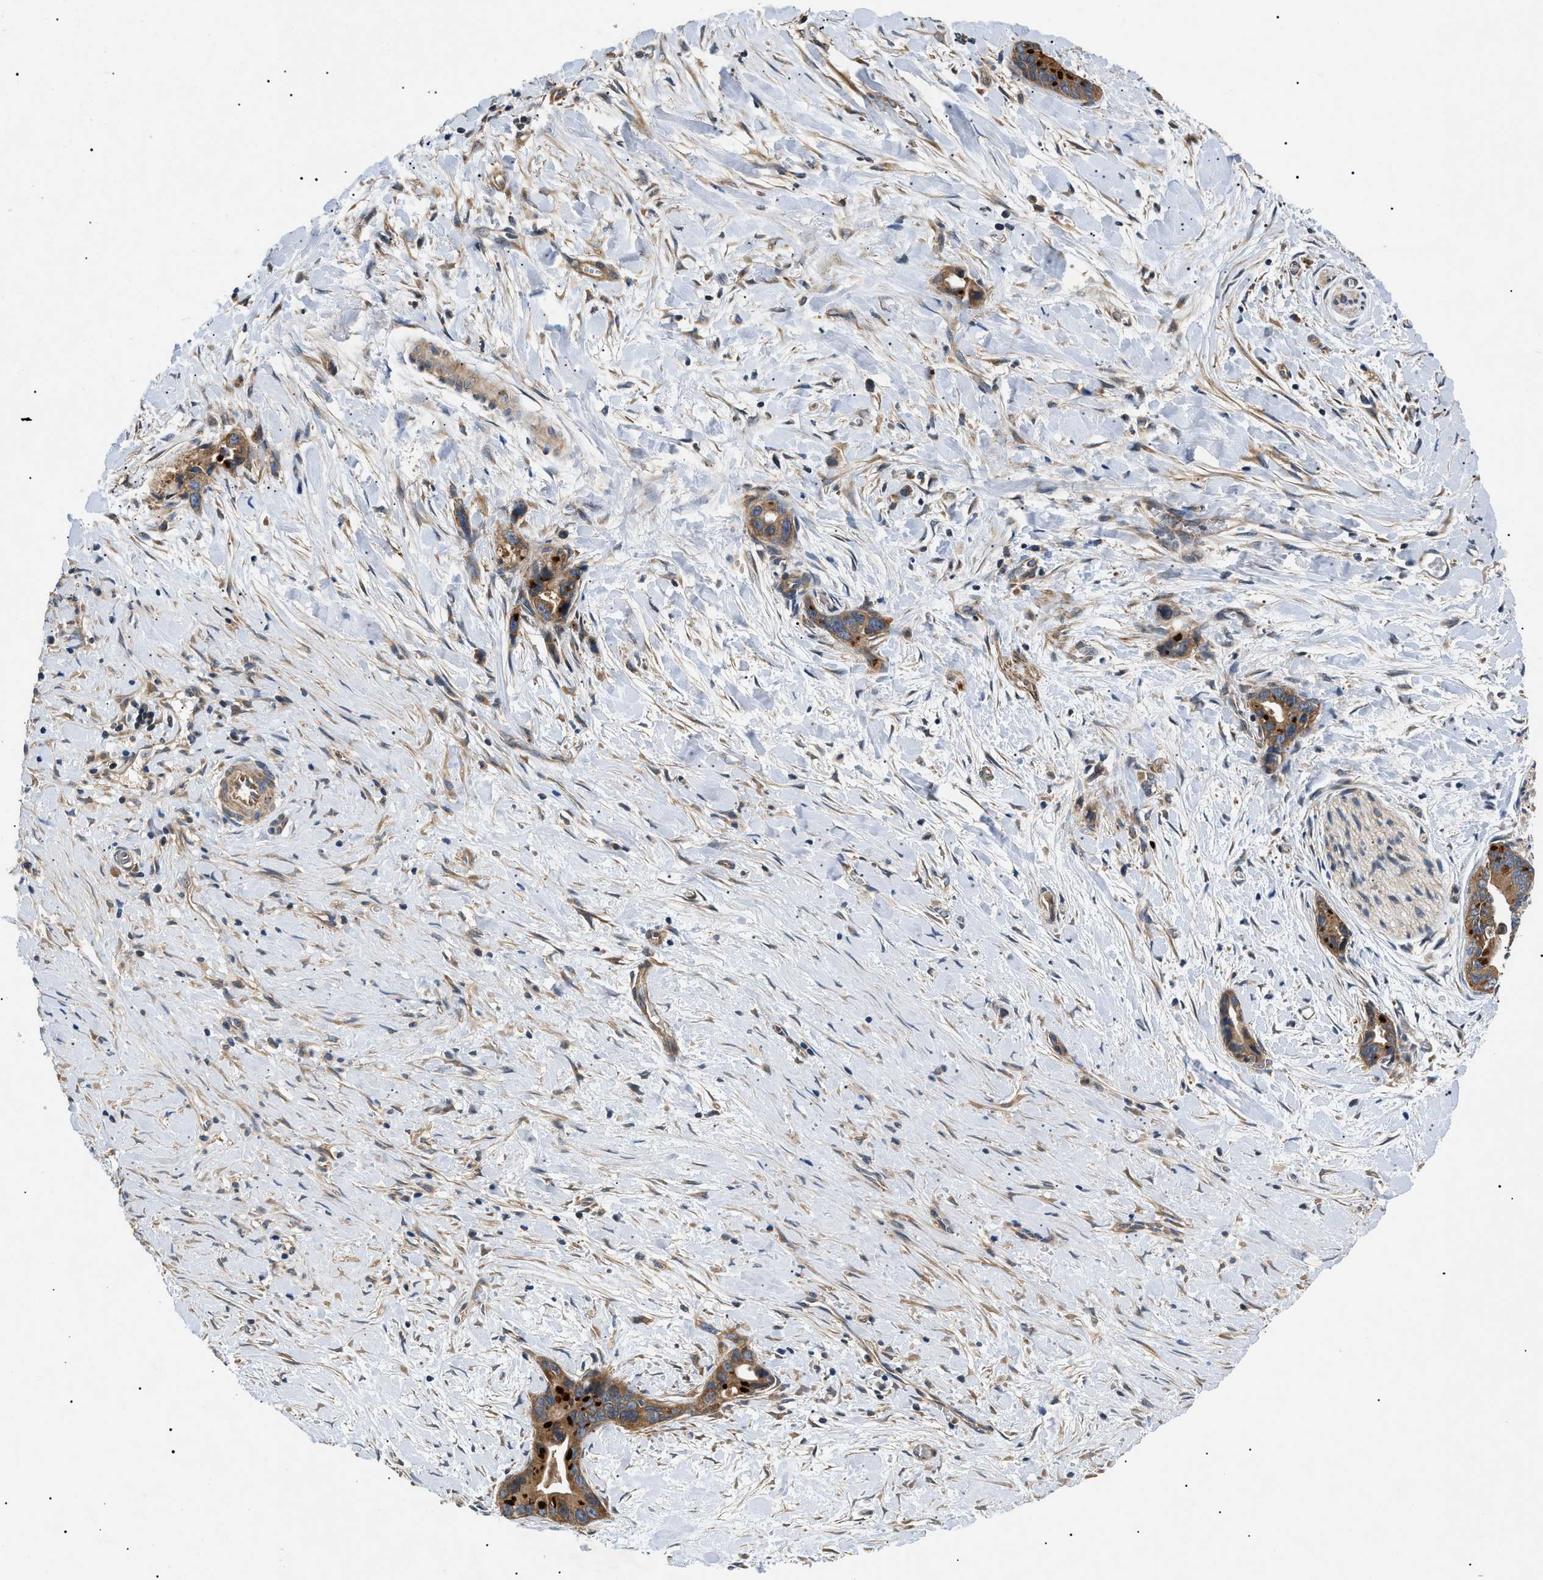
{"staining": {"intensity": "weak", "quantity": ">75%", "location": "cytoplasmic/membranous"}, "tissue": "liver cancer", "cell_type": "Tumor cells", "image_type": "cancer", "snomed": [{"axis": "morphology", "description": "Cholangiocarcinoma"}, {"axis": "topography", "description": "Liver"}], "caption": "Immunohistochemical staining of liver cancer (cholangiocarcinoma) displays low levels of weak cytoplasmic/membranous protein staining in approximately >75% of tumor cells. The staining is performed using DAB brown chromogen to label protein expression. The nuclei are counter-stained blue using hematoxylin.", "gene": "PPM1B", "patient": {"sex": "female", "age": 55}}